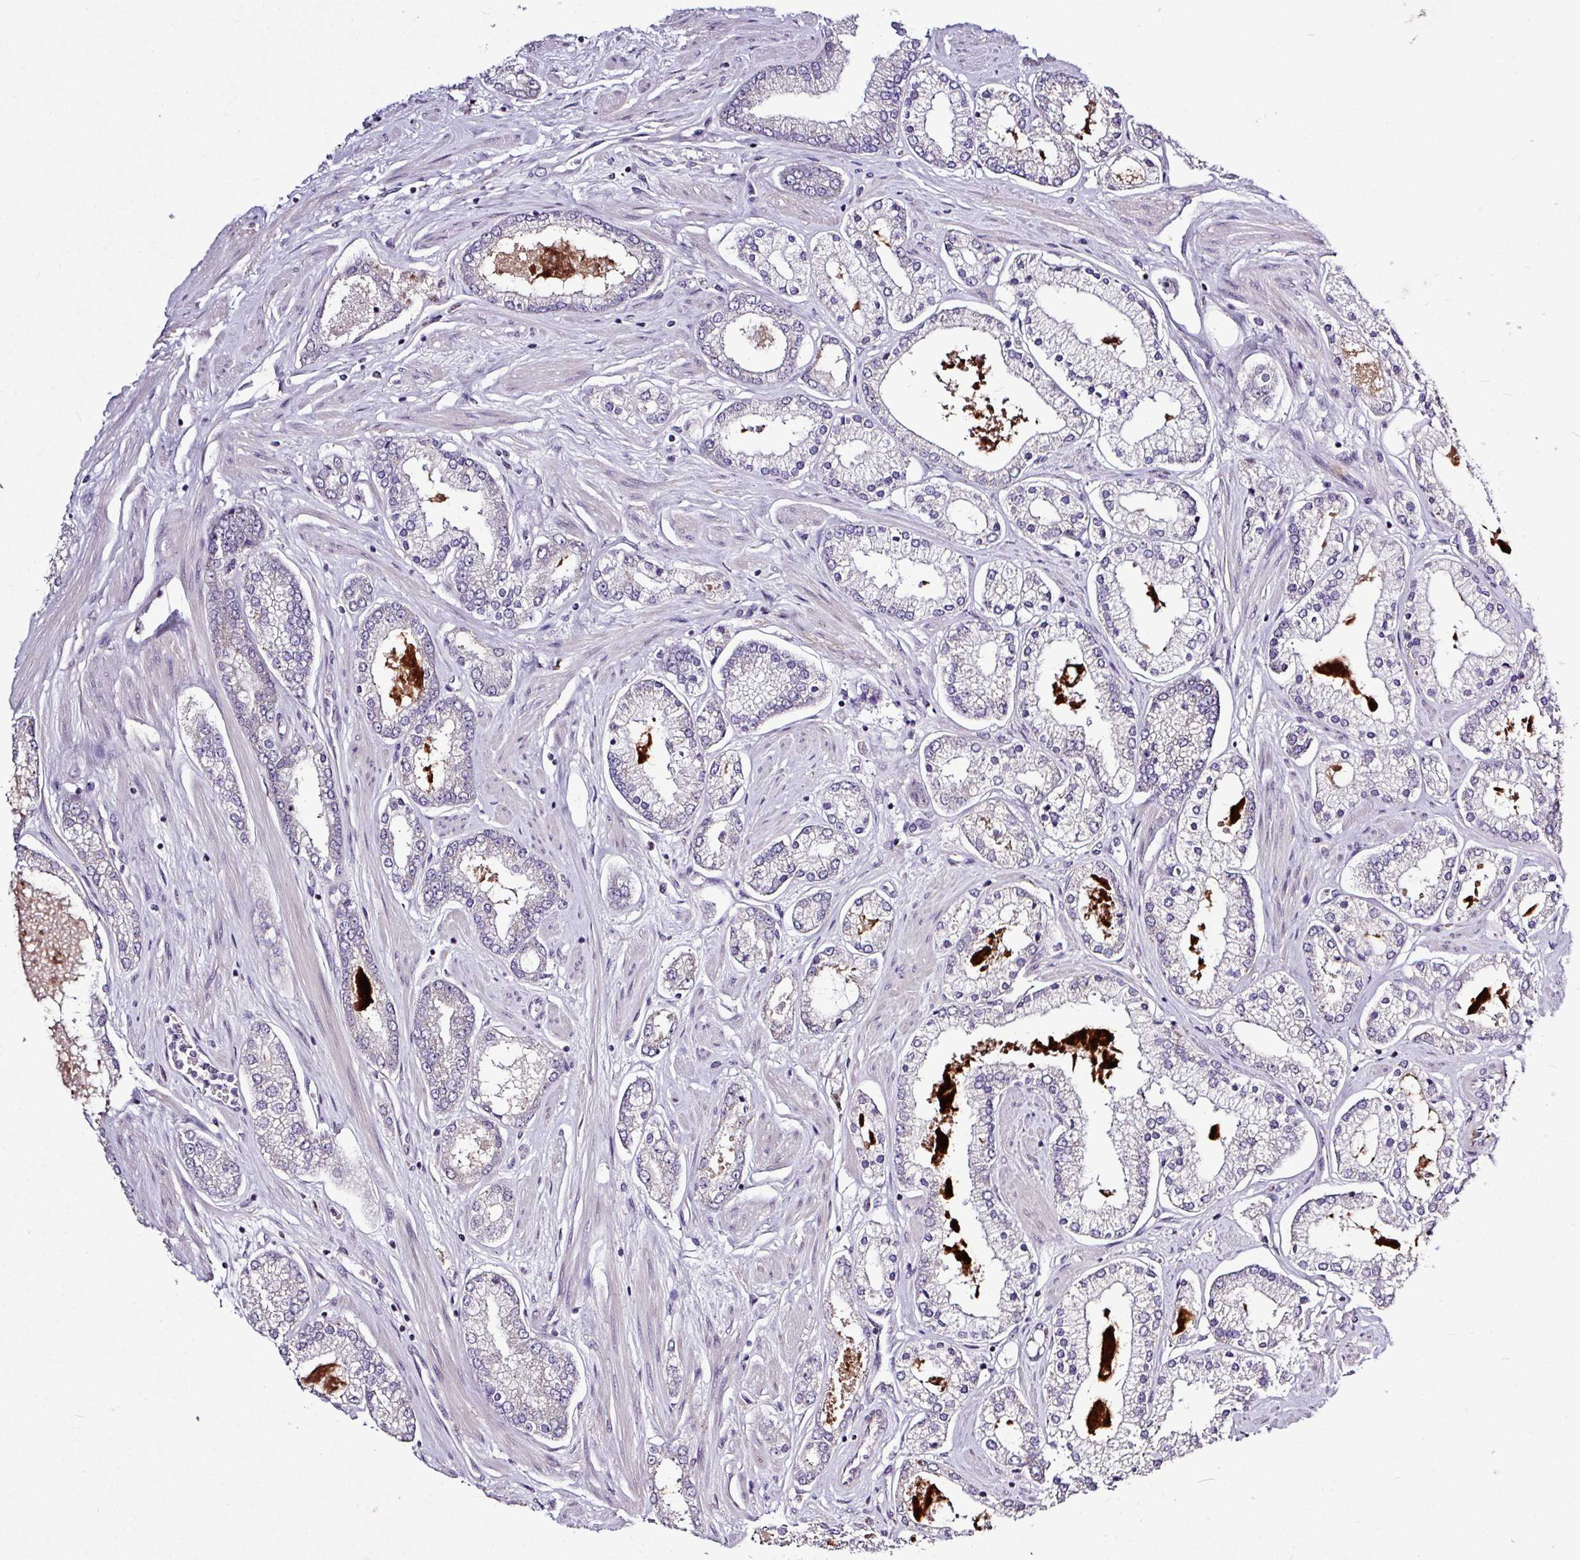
{"staining": {"intensity": "negative", "quantity": "none", "location": "none"}, "tissue": "prostate cancer", "cell_type": "Tumor cells", "image_type": "cancer", "snomed": [{"axis": "morphology", "description": "Adenocarcinoma, Low grade"}, {"axis": "topography", "description": "Prostate"}], "caption": "Prostate cancer (low-grade adenocarcinoma) was stained to show a protein in brown. There is no significant staining in tumor cells.", "gene": "SKIC2", "patient": {"sex": "male", "age": 42}}